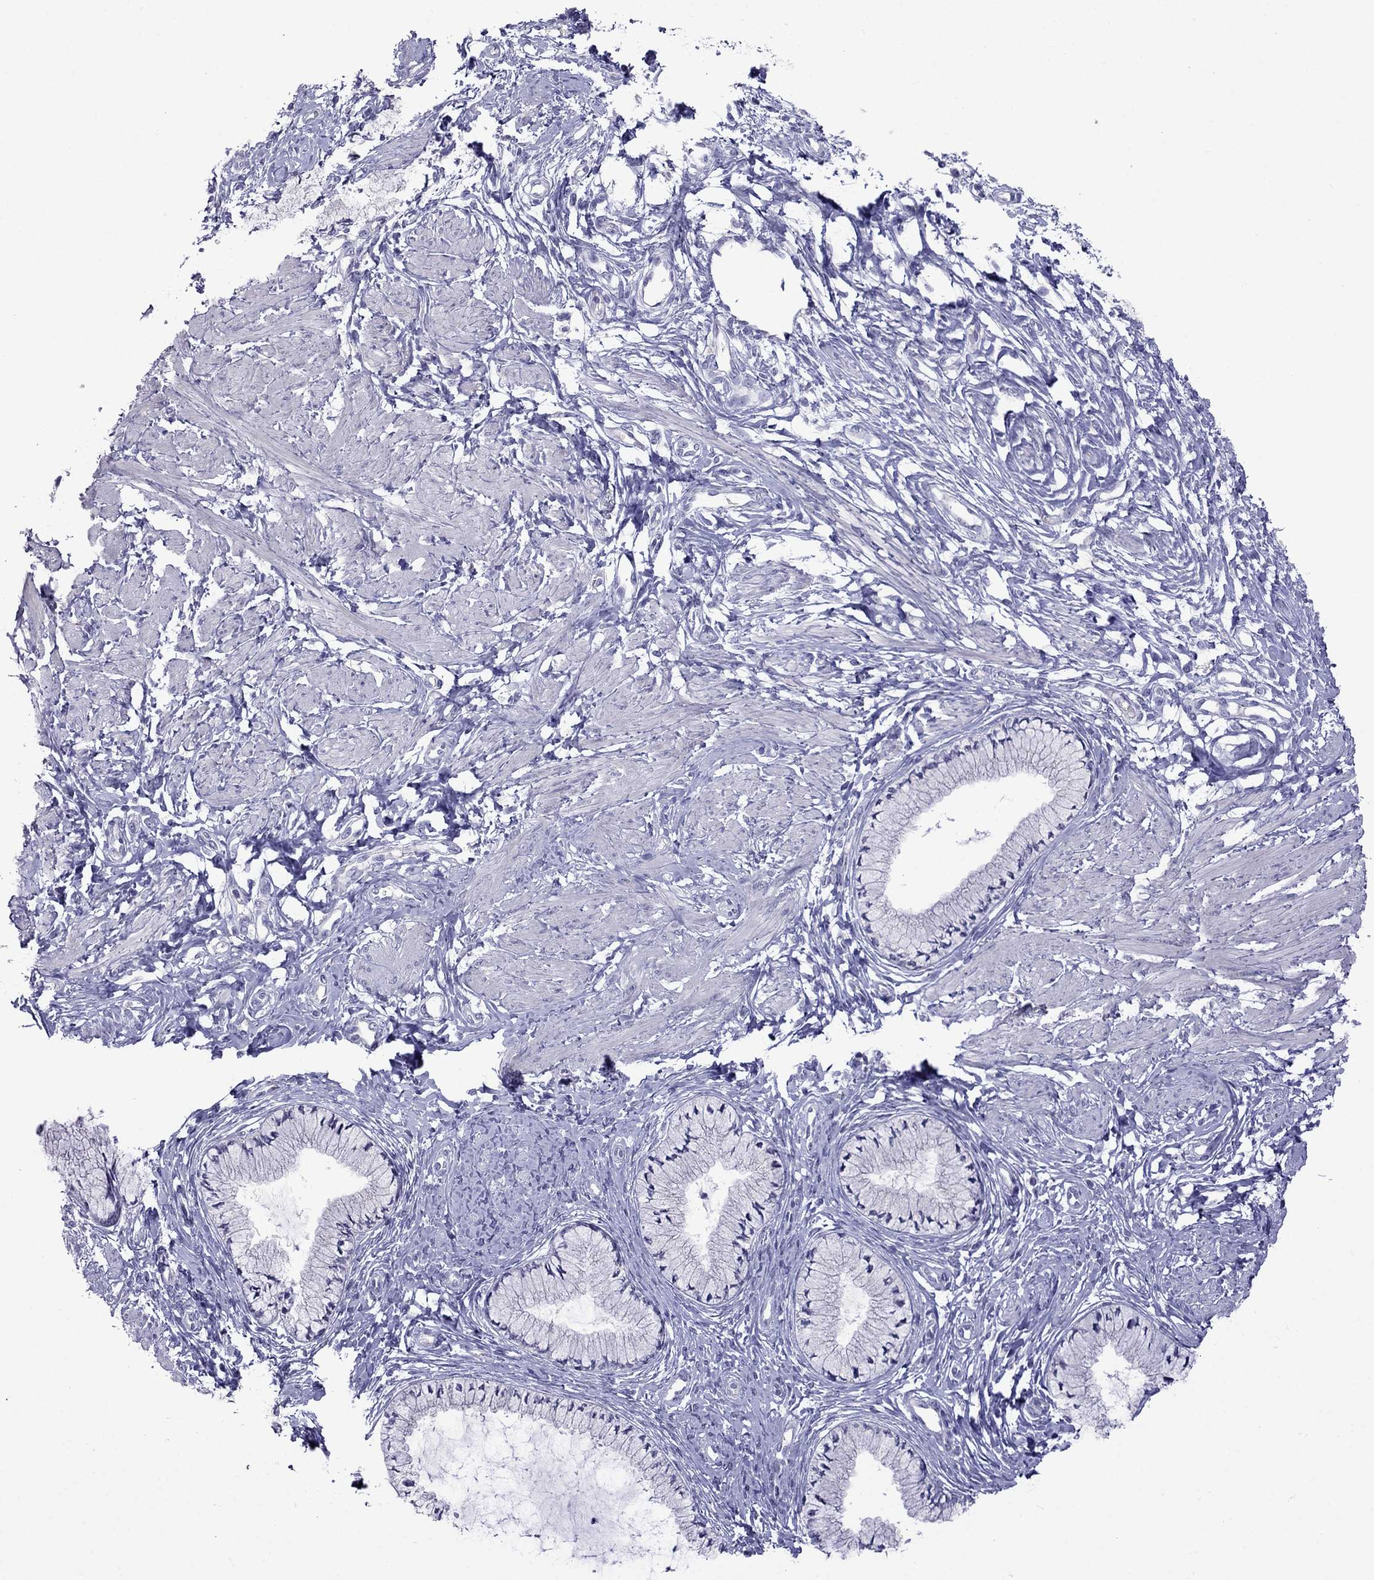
{"staining": {"intensity": "negative", "quantity": "none", "location": "none"}, "tissue": "cervix", "cell_type": "Glandular cells", "image_type": "normal", "snomed": [{"axis": "morphology", "description": "Normal tissue, NOS"}, {"axis": "topography", "description": "Cervix"}], "caption": "This is an immunohistochemistry (IHC) micrograph of benign cervix. There is no positivity in glandular cells.", "gene": "MGP", "patient": {"sex": "female", "age": 37}}